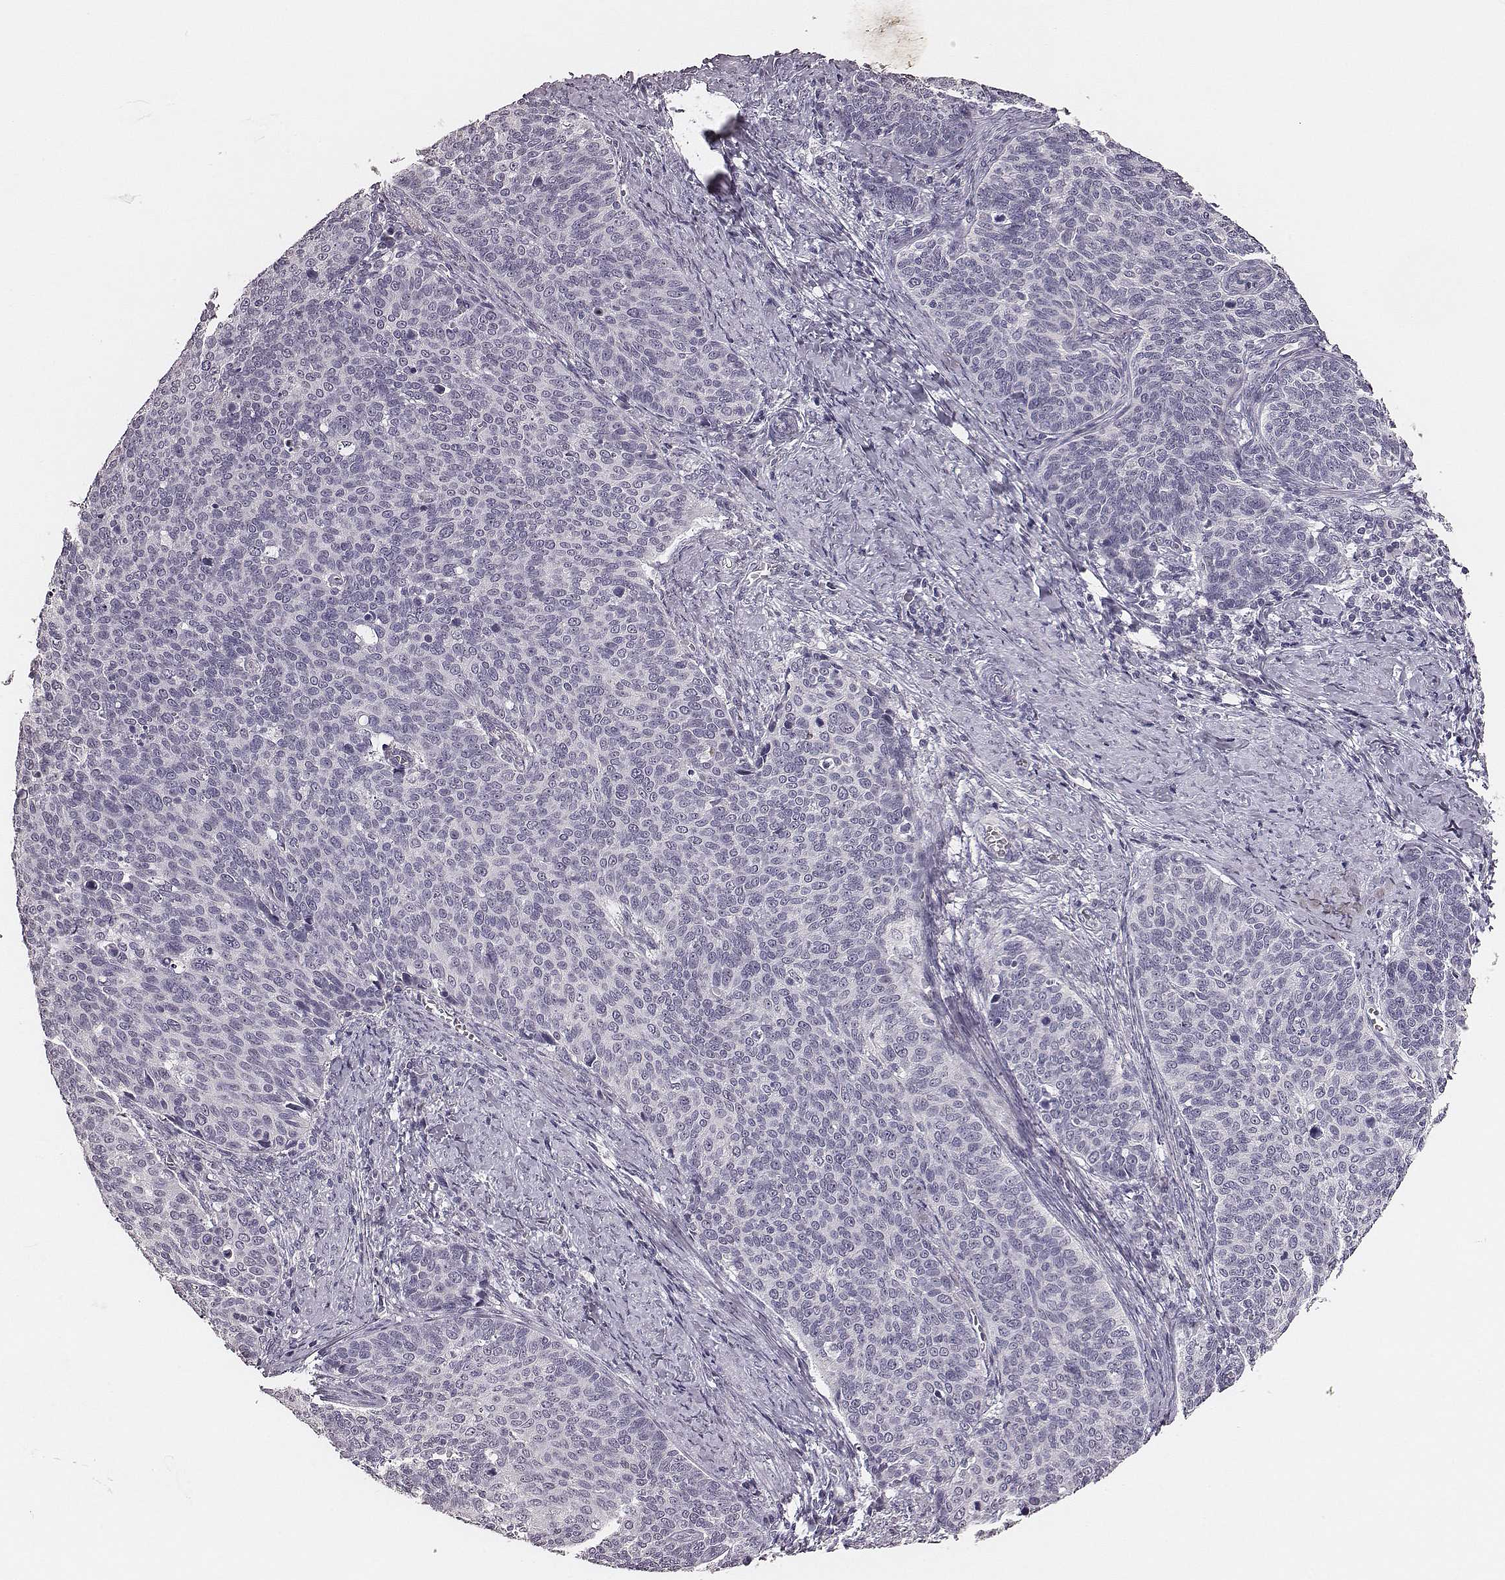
{"staining": {"intensity": "negative", "quantity": "none", "location": "none"}, "tissue": "cervical cancer", "cell_type": "Tumor cells", "image_type": "cancer", "snomed": [{"axis": "morphology", "description": "Normal tissue, NOS"}, {"axis": "morphology", "description": "Squamous cell carcinoma, NOS"}, {"axis": "topography", "description": "Cervix"}], "caption": "IHC histopathology image of neoplastic tissue: squamous cell carcinoma (cervical) stained with DAB (3,3'-diaminobenzidine) reveals no significant protein staining in tumor cells.", "gene": "CSHL1", "patient": {"sex": "female", "age": 39}}